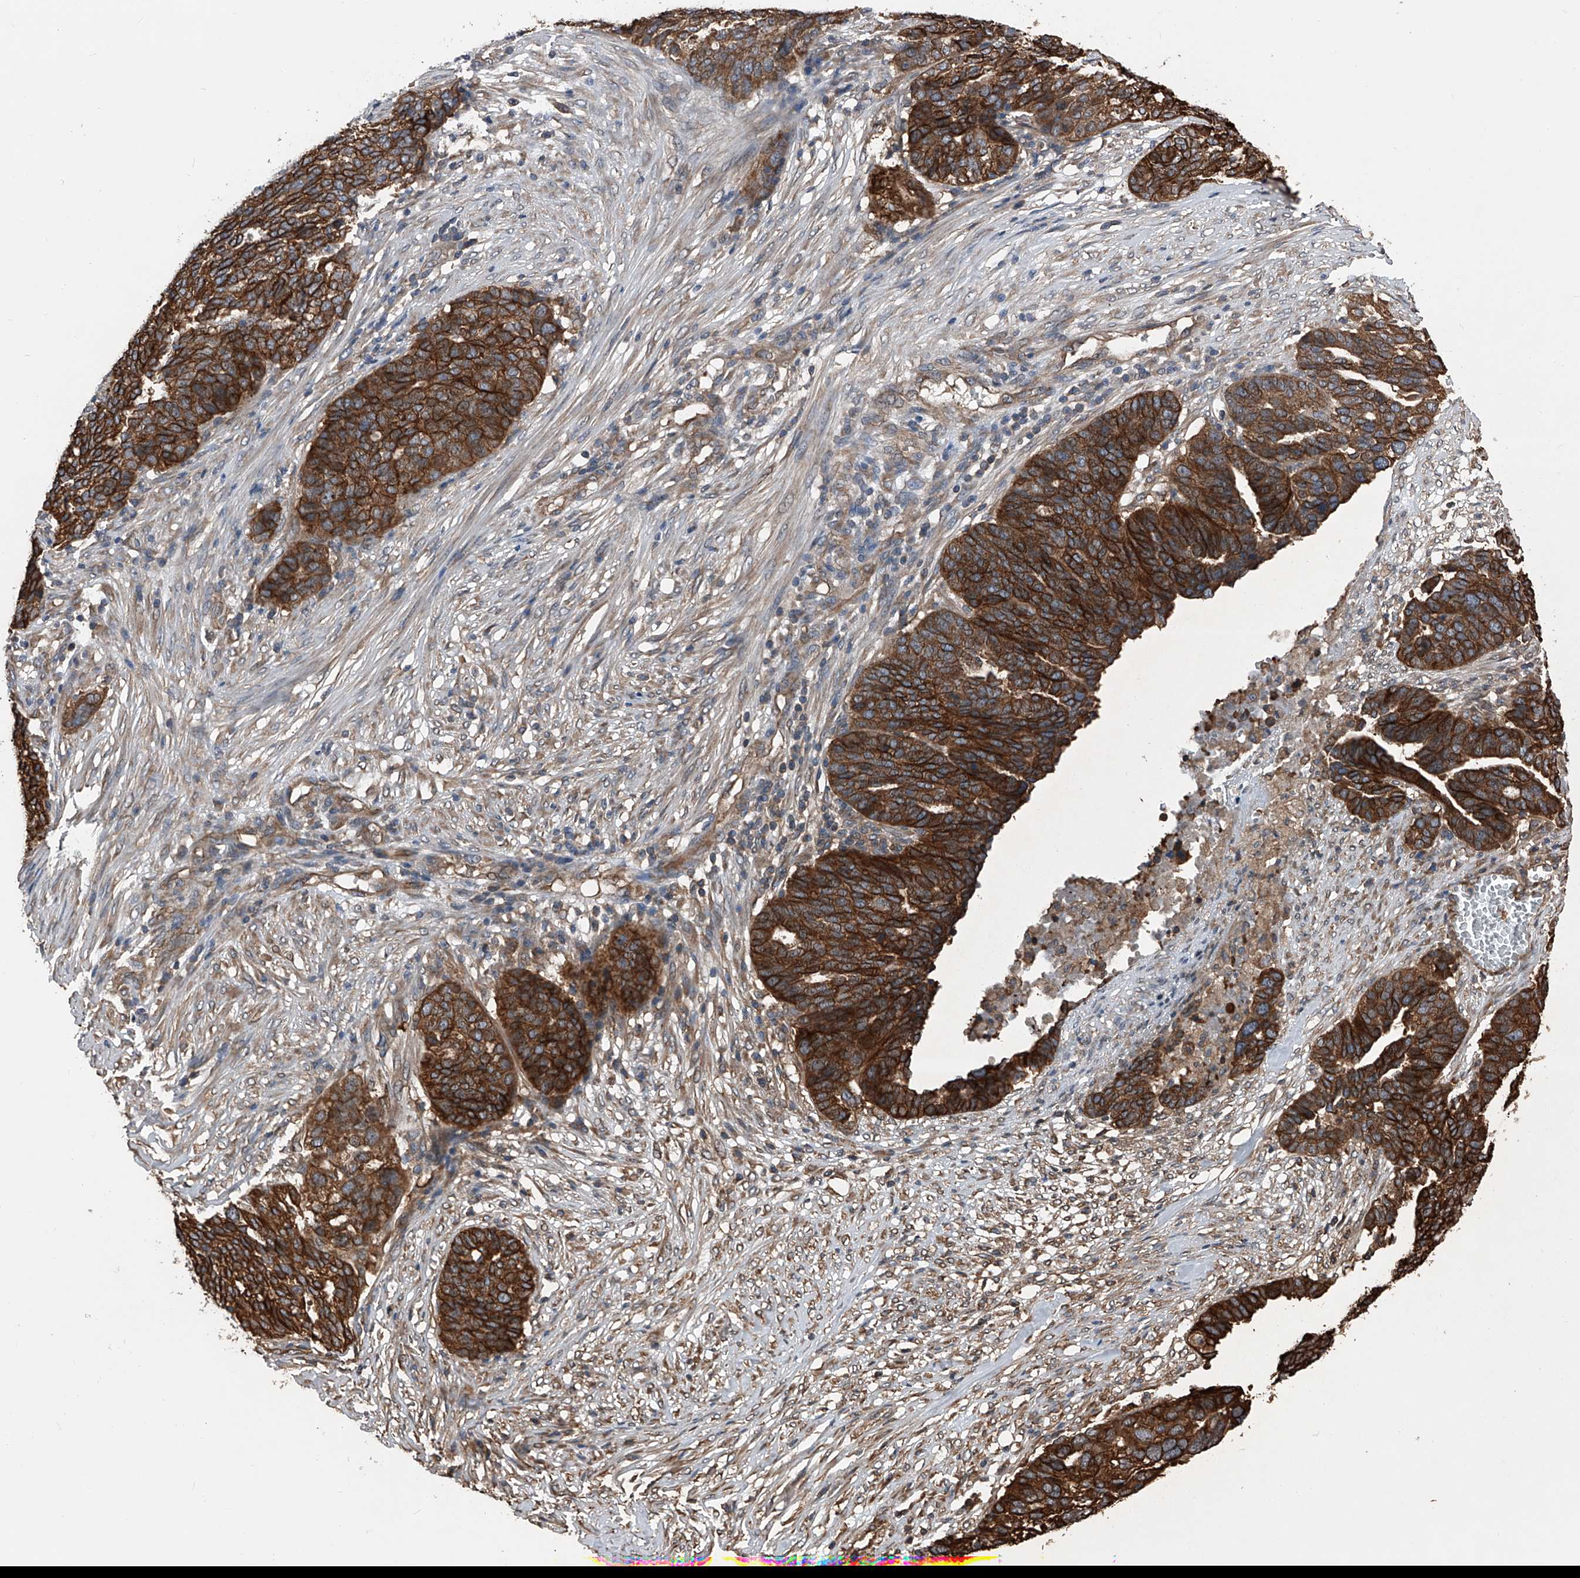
{"staining": {"intensity": "strong", "quantity": ">75%", "location": "cytoplasmic/membranous"}, "tissue": "ovarian cancer", "cell_type": "Tumor cells", "image_type": "cancer", "snomed": [{"axis": "morphology", "description": "Cystadenocarcinoma, serous, NOS"}, {"axis": "topography", "description": "Ovary"}], "caption": "A micrograph of serous cystadenocarcinoma (ovarian) stained for a protein displays strong cytoplasmic/membranous brown staining in tumor cells.", "gene": "KCNJ2", "patient": {"sex": "female", "age": 59}}